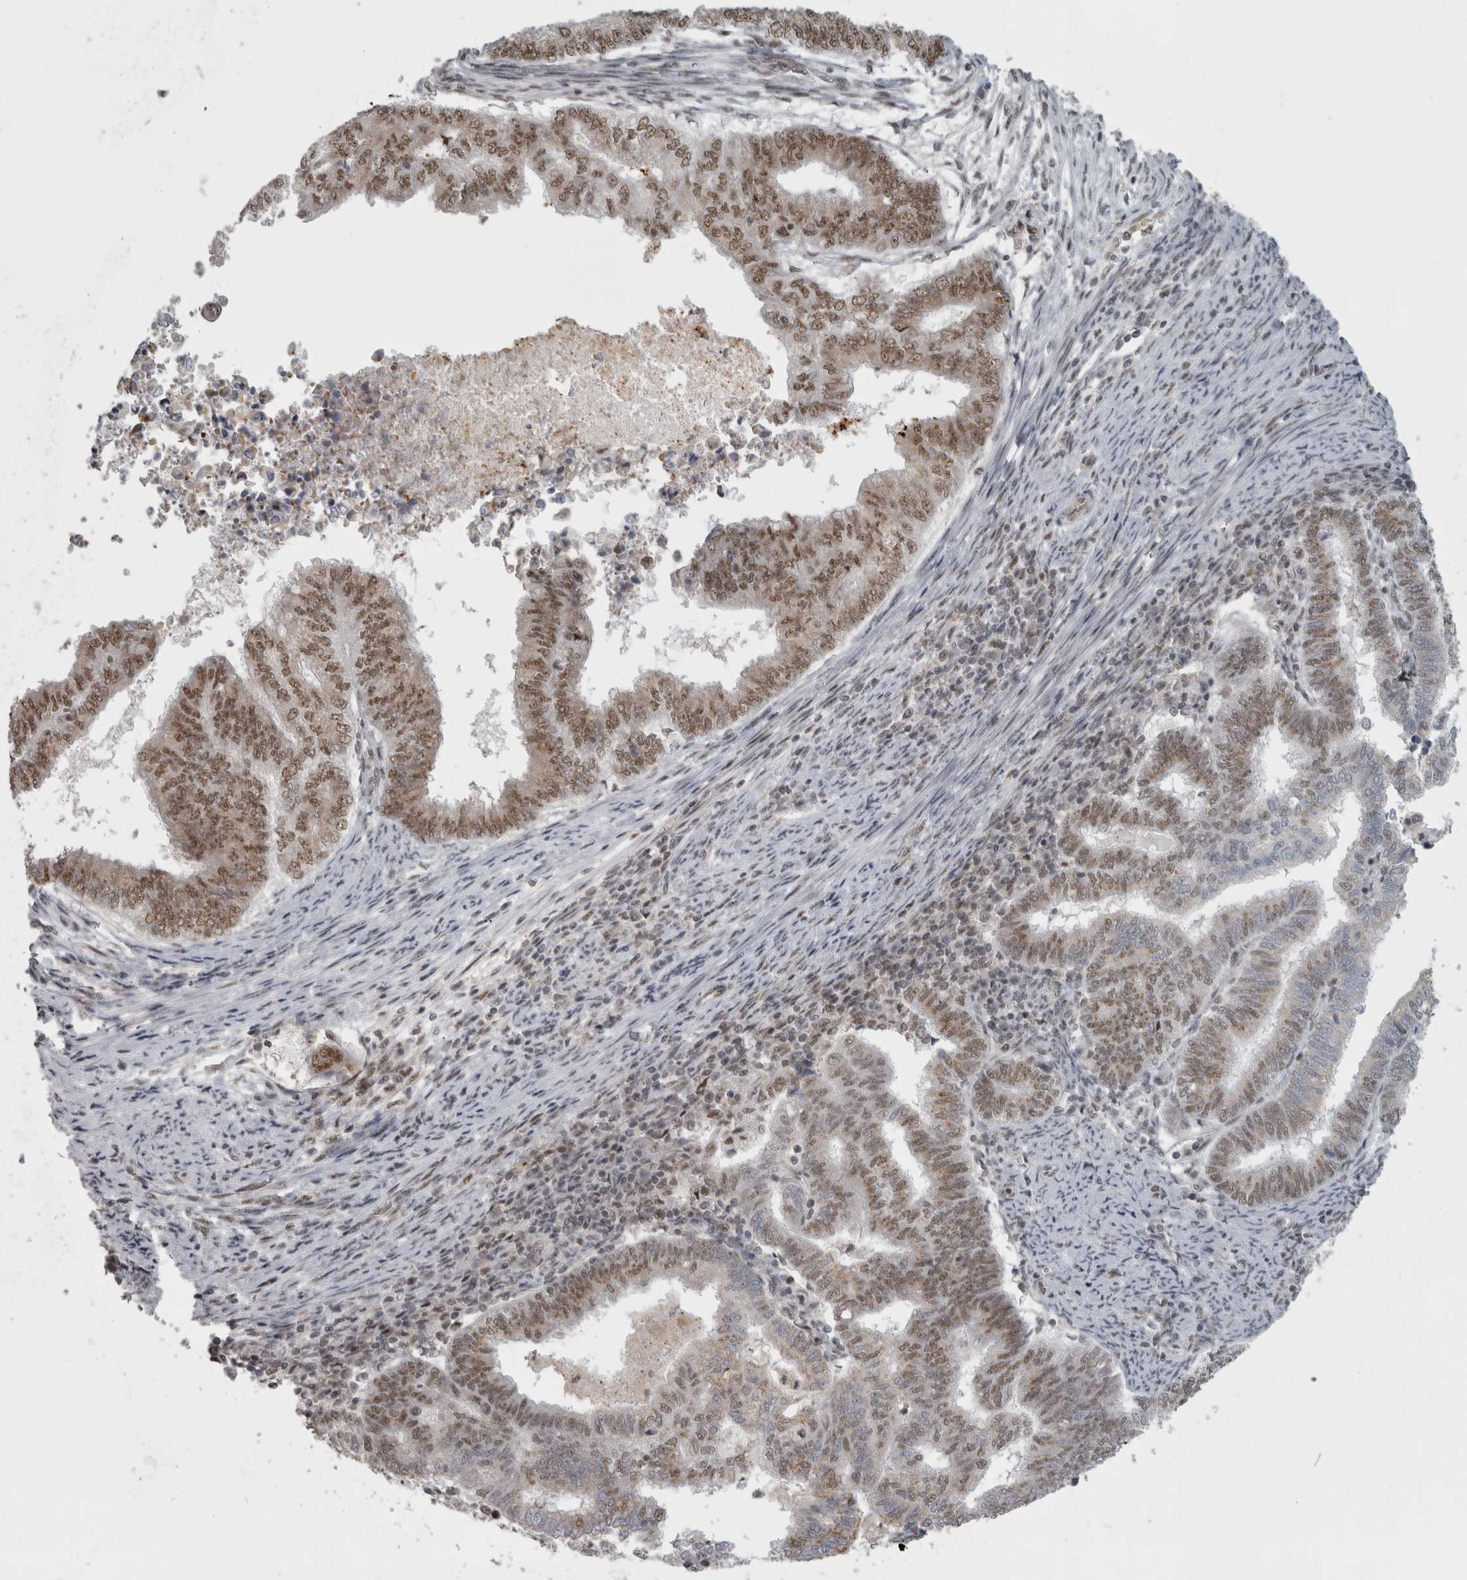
{"staining": {"intensity": "moderate", "quantity": ">75%", "location": "nuclear"}, "tissue": "endometrial cancer", "cell_type": "Tumor cells", "image_type": "cancer", "snomed": [{"axis": "morphology", "description": "Polyp, NOS"}, {"axis": "morphology", "description": "Adenocarcinoma, NOS"}, {"axis": "morphology", "description": "Adenoma, NOS"}, {"axis": "topography", "description": "Endometrium"}], "caption": "Endometrial cancer (polyp) stained with DAB immunohistochemistry reveals medium levels of moderate nuclear positivity in approximately >75% of tumor cells. (Brightfield microscopy of DAB IHC at high magnification).", "gene": "MICU3", "patient": {"sex": "female", "age": 79}}